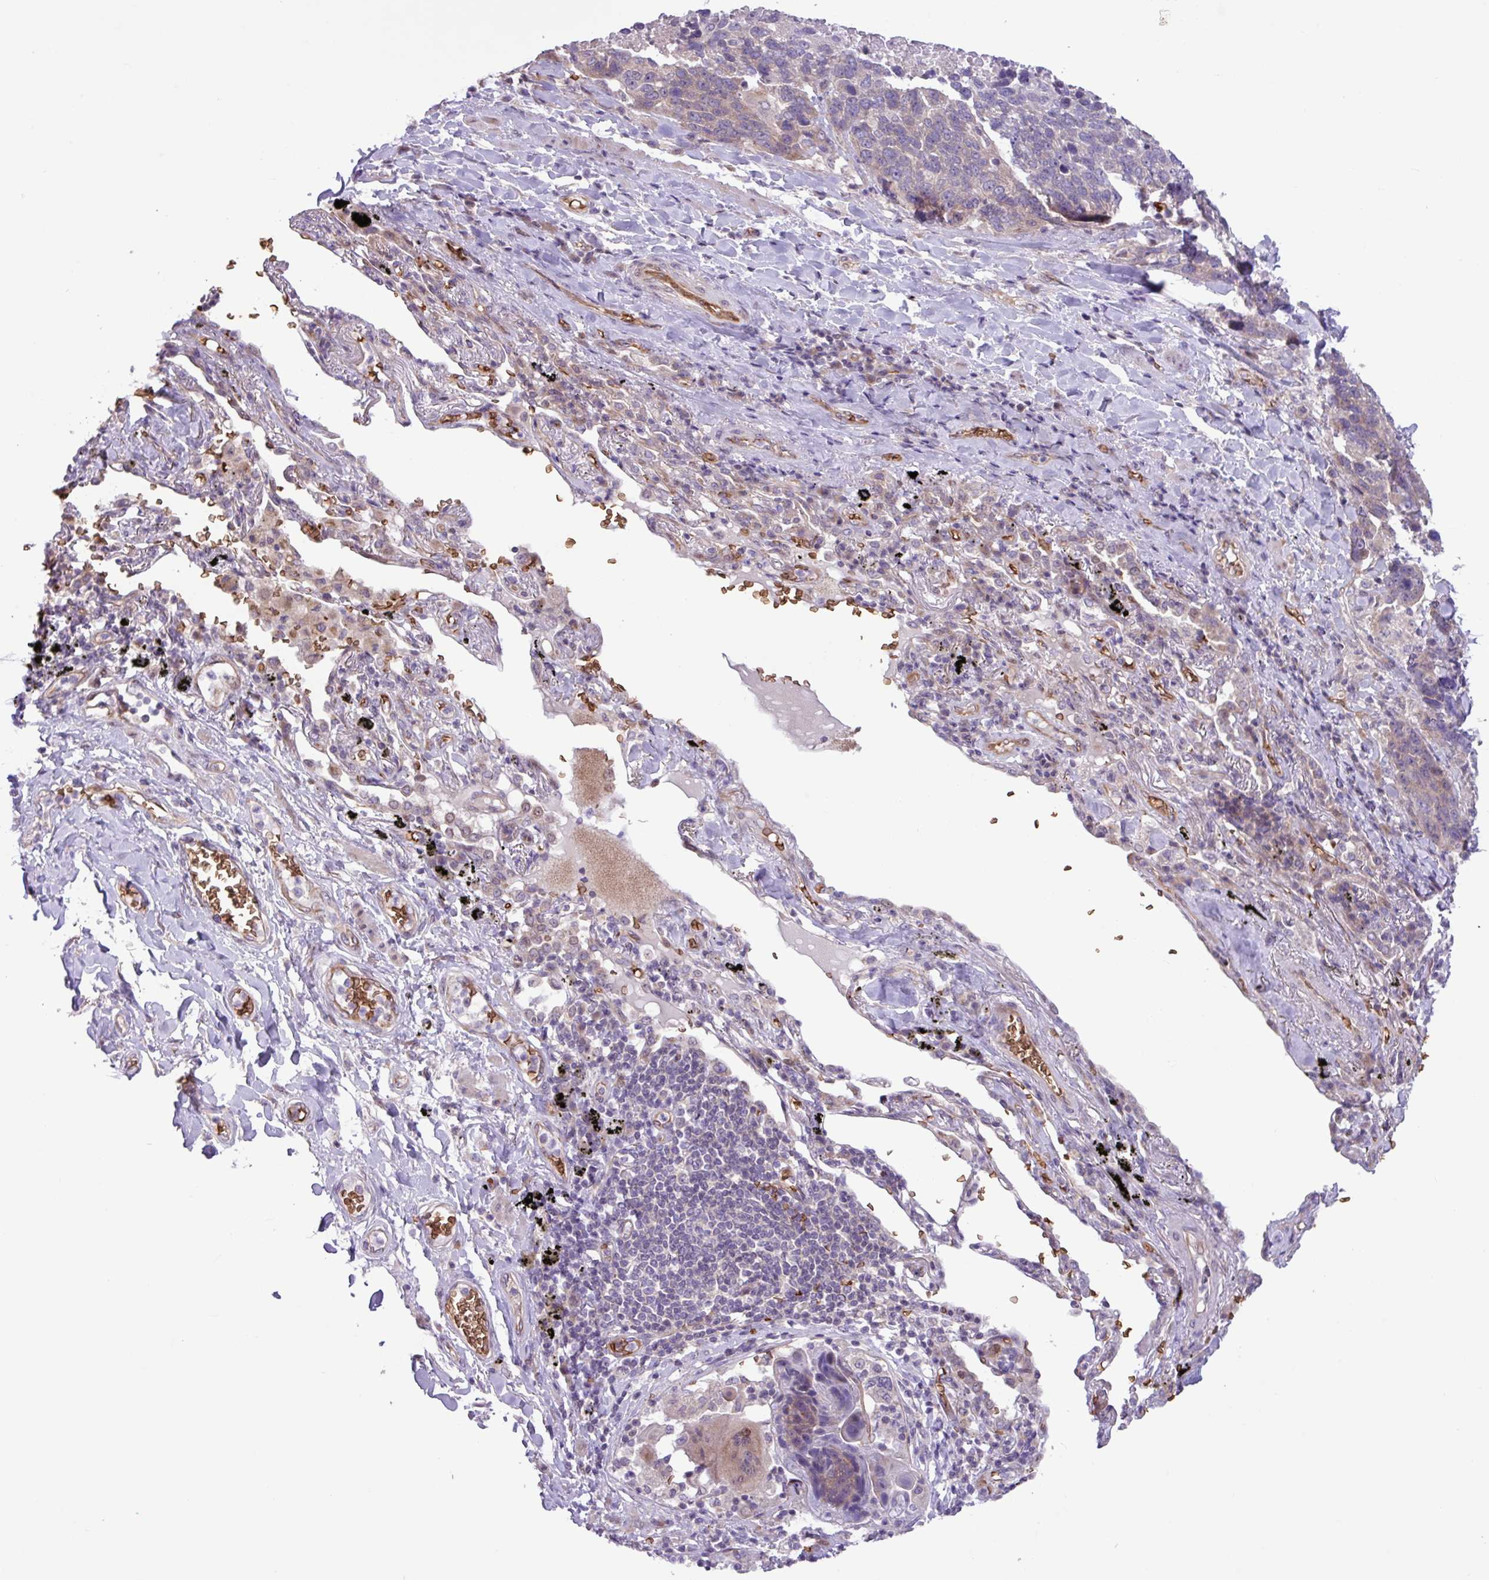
{"staining": {"intensity": "negative", "quantity": "none", "location": "none"}, "tissue": "lung cancer", "cell_type": "Tumor cells", "image_type": "cancer", "snomed": [{"axis": "morphology", "description": "Squamous cell carcinoma, NOS"}, {"axis": "topography", "description": "Lung"}], "caption": "There is no significant positivity in tumor cells of lung cancer (squamous cell carcinoma). (DAB IHC visualized using brightfield microscopy, high magnification).", "gene": "RAD21L1", "patient": {"sex": "male", "age": 66}}